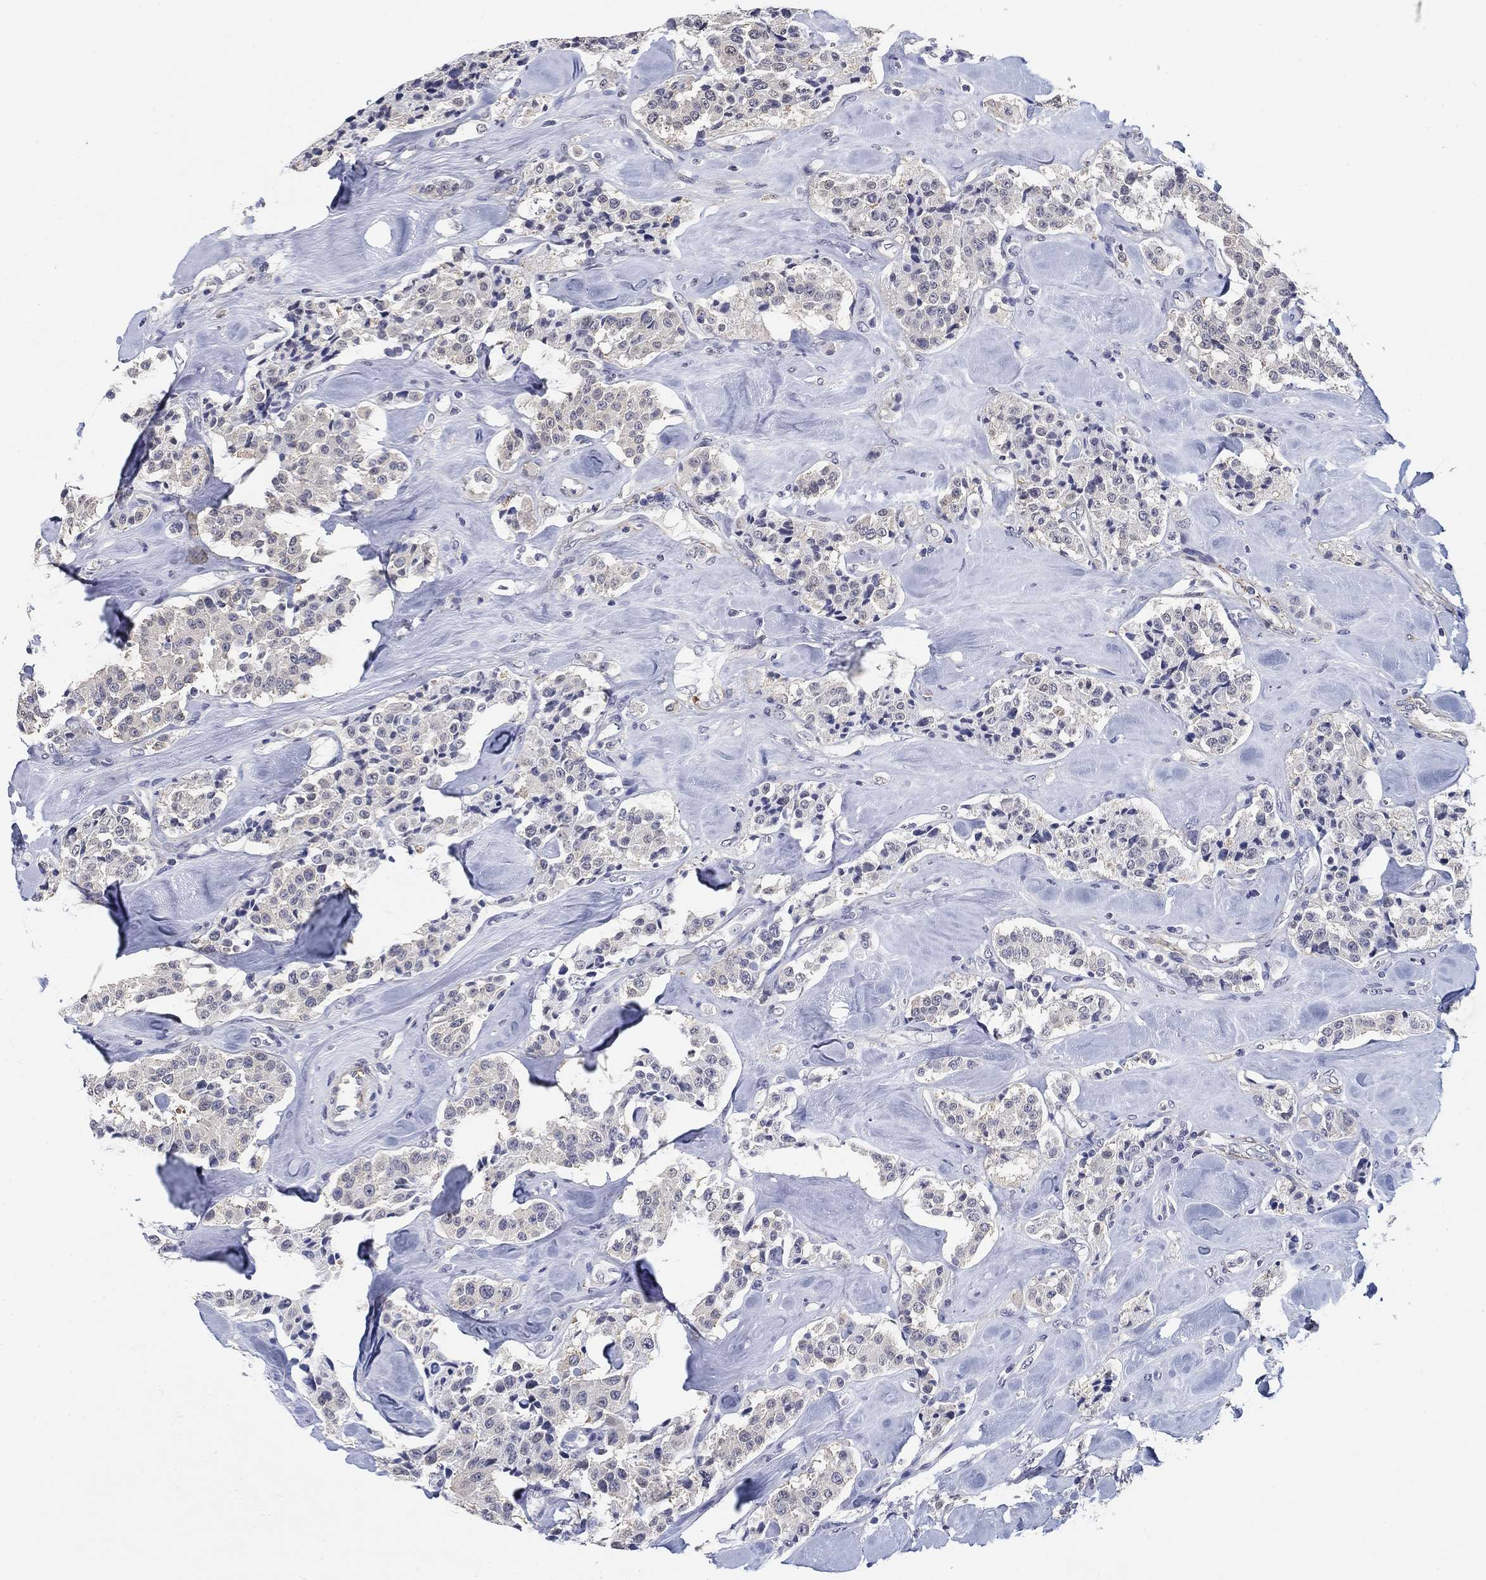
{"staining": {"intensity": "negative", "quantity": "none", "location": "none"}, "tissue": "carcinoid", "cell_type": "Tumor cells", "image_type": "cancer", "snomed": [{"axis": "morphology", "description": "Carcinoid, malignant, NOS"}, {"axis": "topography", "description": "Pancreas"}], "caption": "There is no significant staining in tumor cells of carcinoid.", "gene": "OTUB2", "patient": {"sex": "male", "age": 41}}